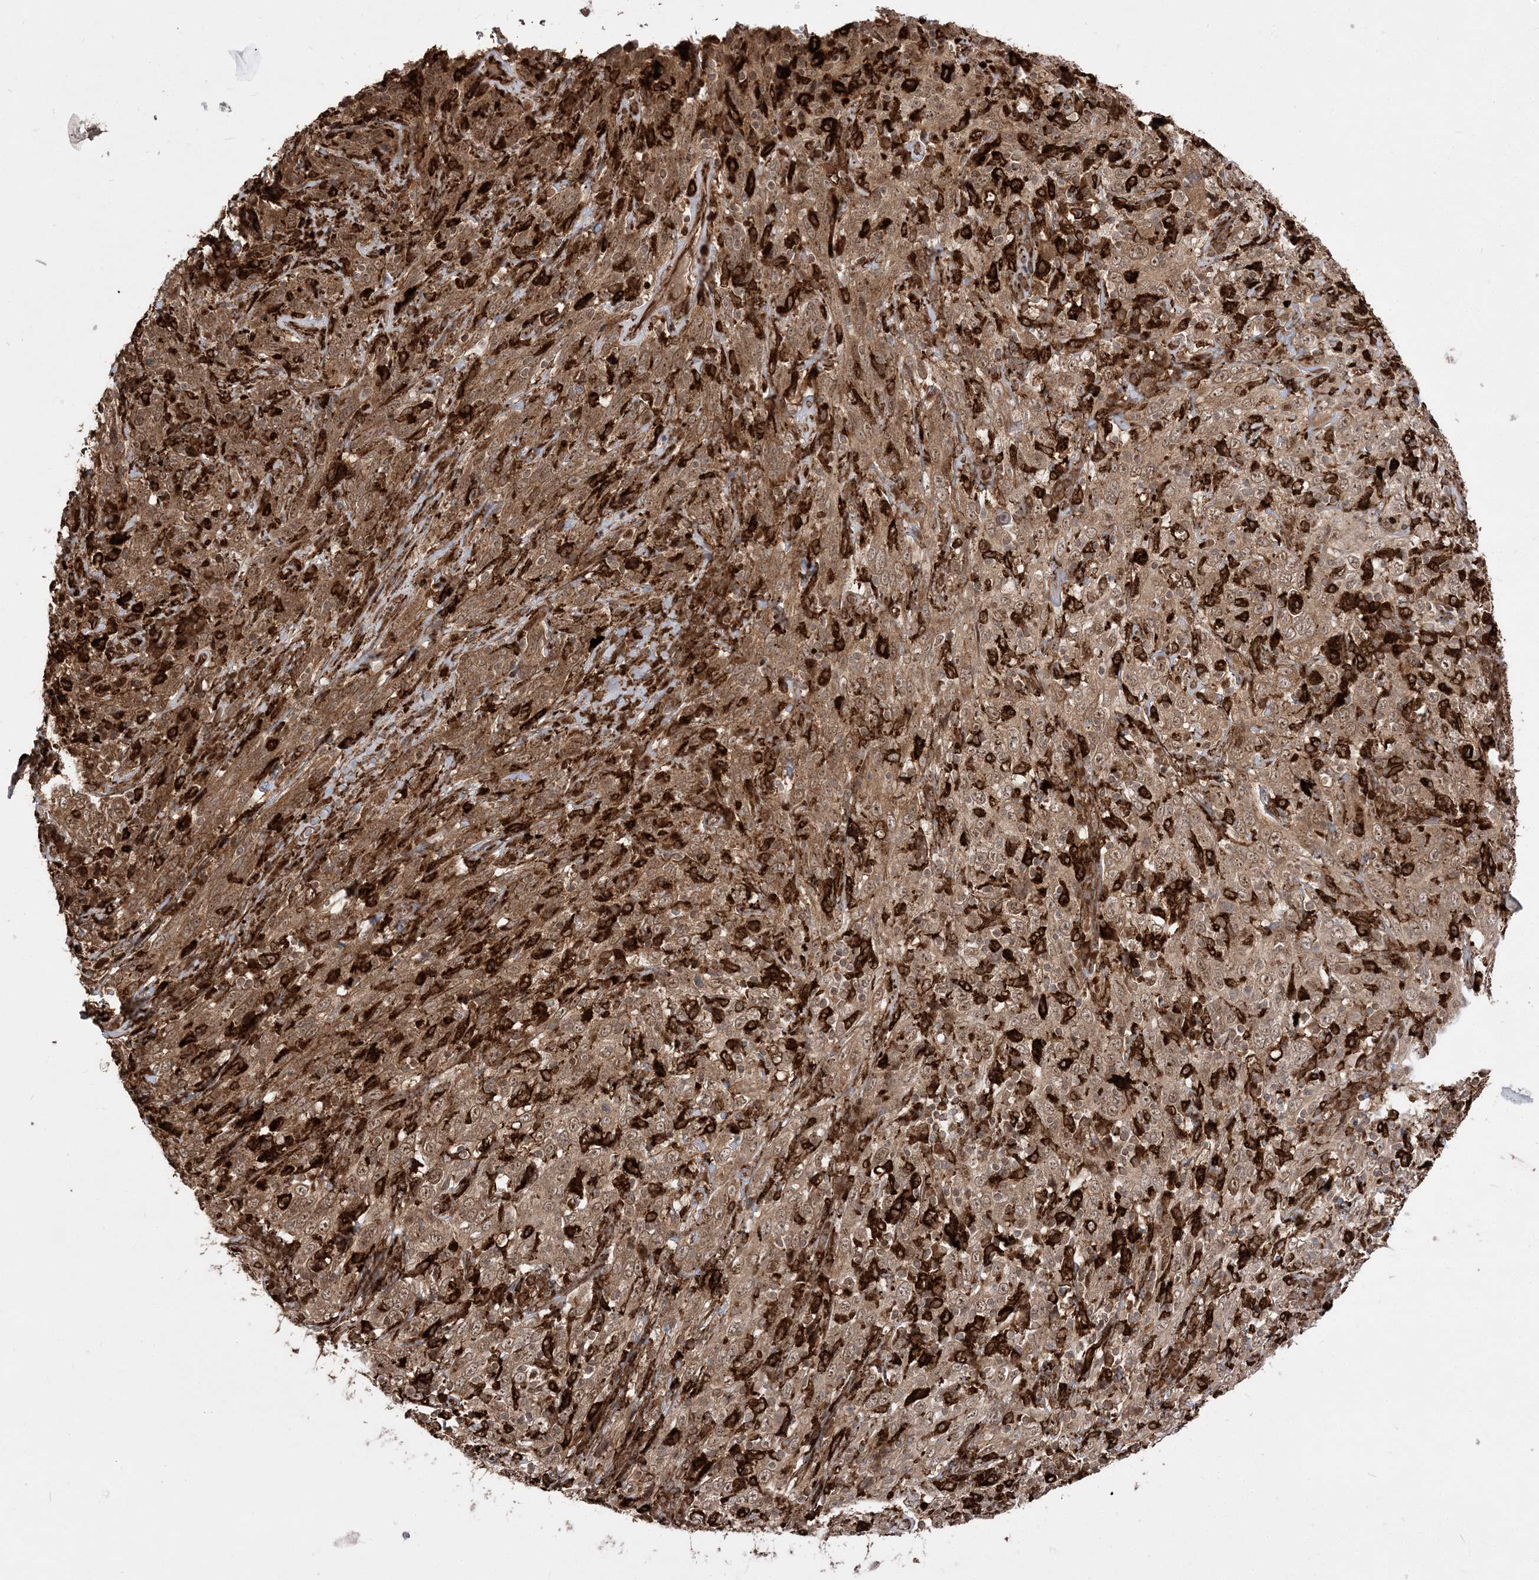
{"staining": {"intensity": "strong", "quantity": ">75%", "location": "cytoplasmic/membranous,nuclear"}, "tissue": "cervical cancer", "cell_type": "Tumor cells", "image_type": "cancer", "snomed": [{"axis": "morphology", "description": "Squamous cell carcinoma, NOS"}, {"axis": "topography", "description": "Cervix"}], "caption": "A micrograph showing strong cytoplasmic/membranous and nuclear positivity in approximately >75% of tumor cells in cervical squamous cell carcinoma, as visualized by brown immunohistochemical staining.", "gene": "EPC2", "patient": {"sex": "female", "age": 46}}